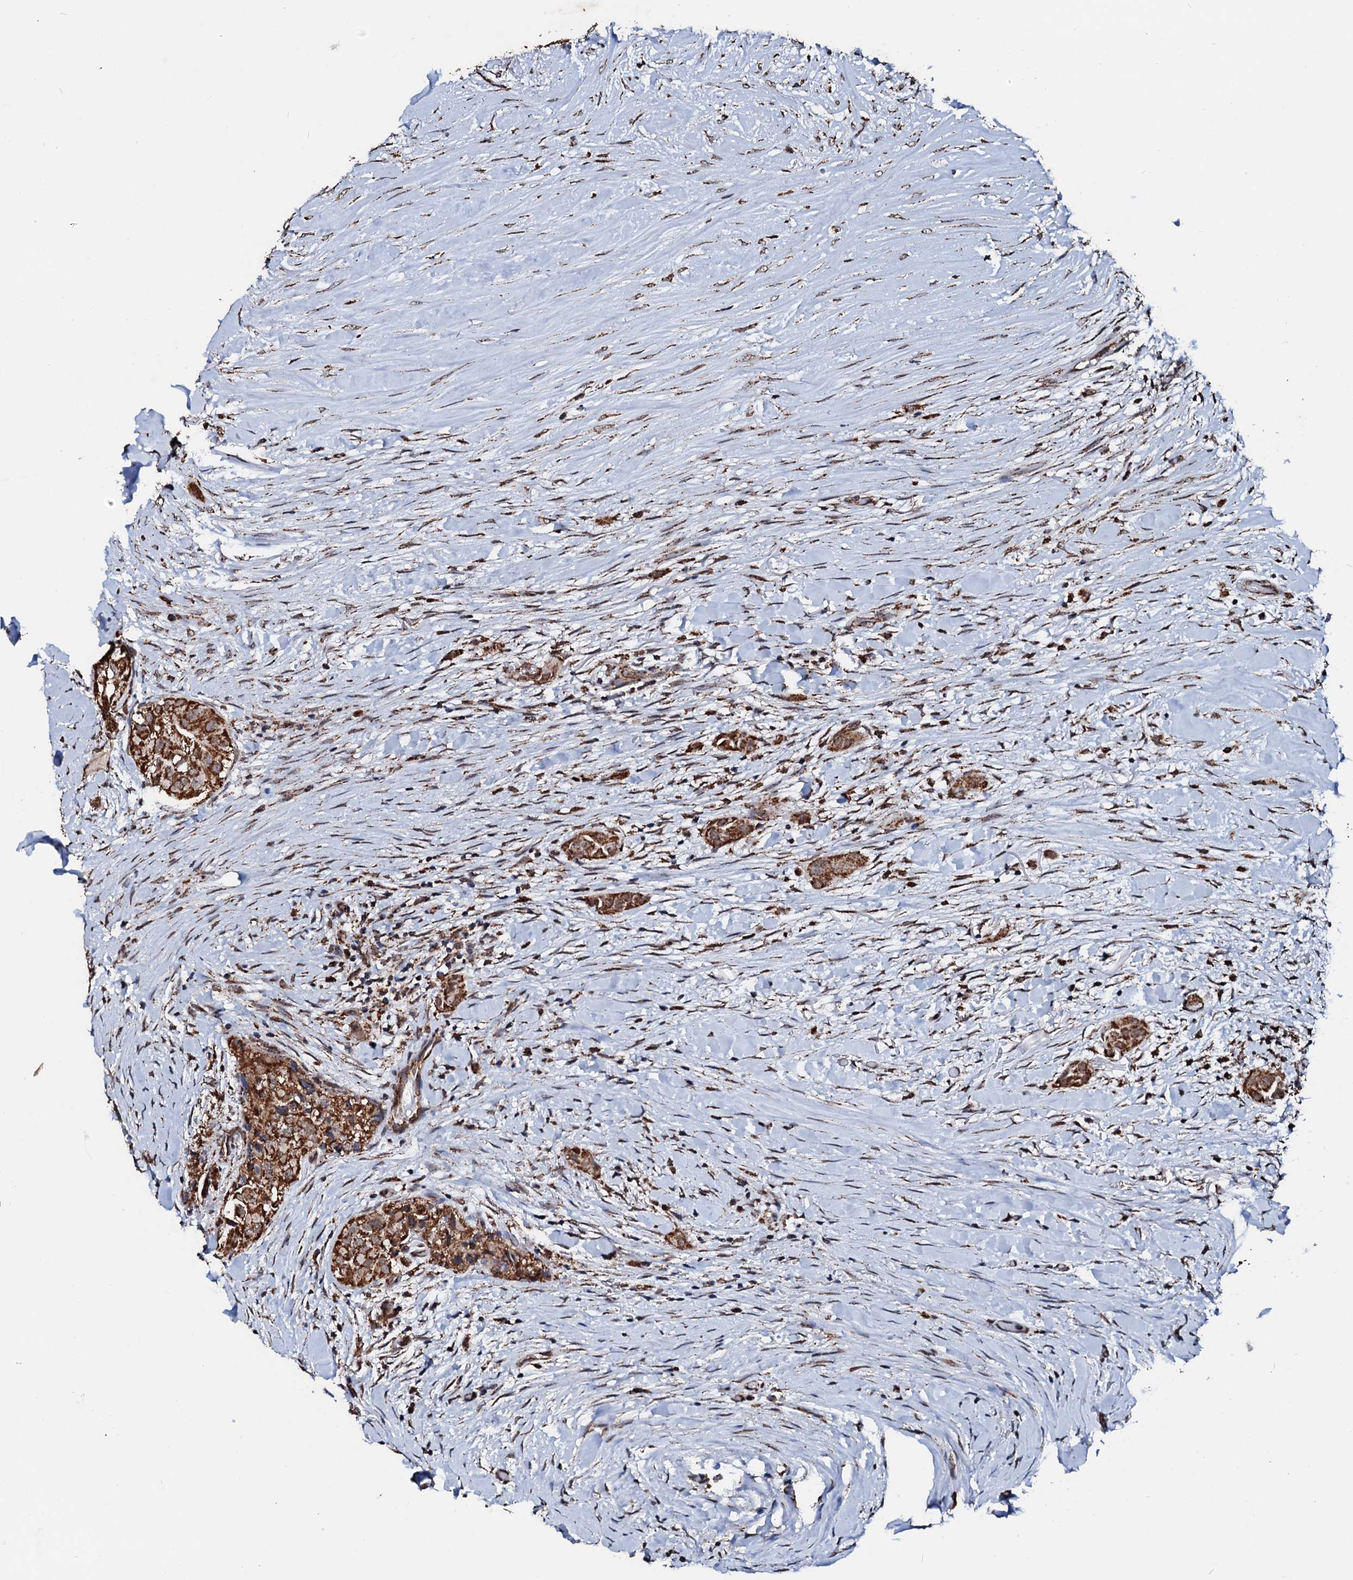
{"staining": {"intensity": "strong", "quantity": ">75%", "location": "cytoplasmic/membranous"}, "tissue": "thyroid cancer", "cell_type": "Tumor cells", "image_type": "cancer", "snomed": [{"axis": "morphology", "description": "Papillary adenocarcinoma, NOS"}, {"axis": "topography", "description": "Thyroid gland"}], "caption": "Immunohistochemical staining of papillary adenocarcinoma (thyroid) exhibits strong cytoplasmic/membranous protein expression in approximately >75% of tumor cells.", "gene": "SECISBP2L", "patient": {"sex": "female", "age": 59}}